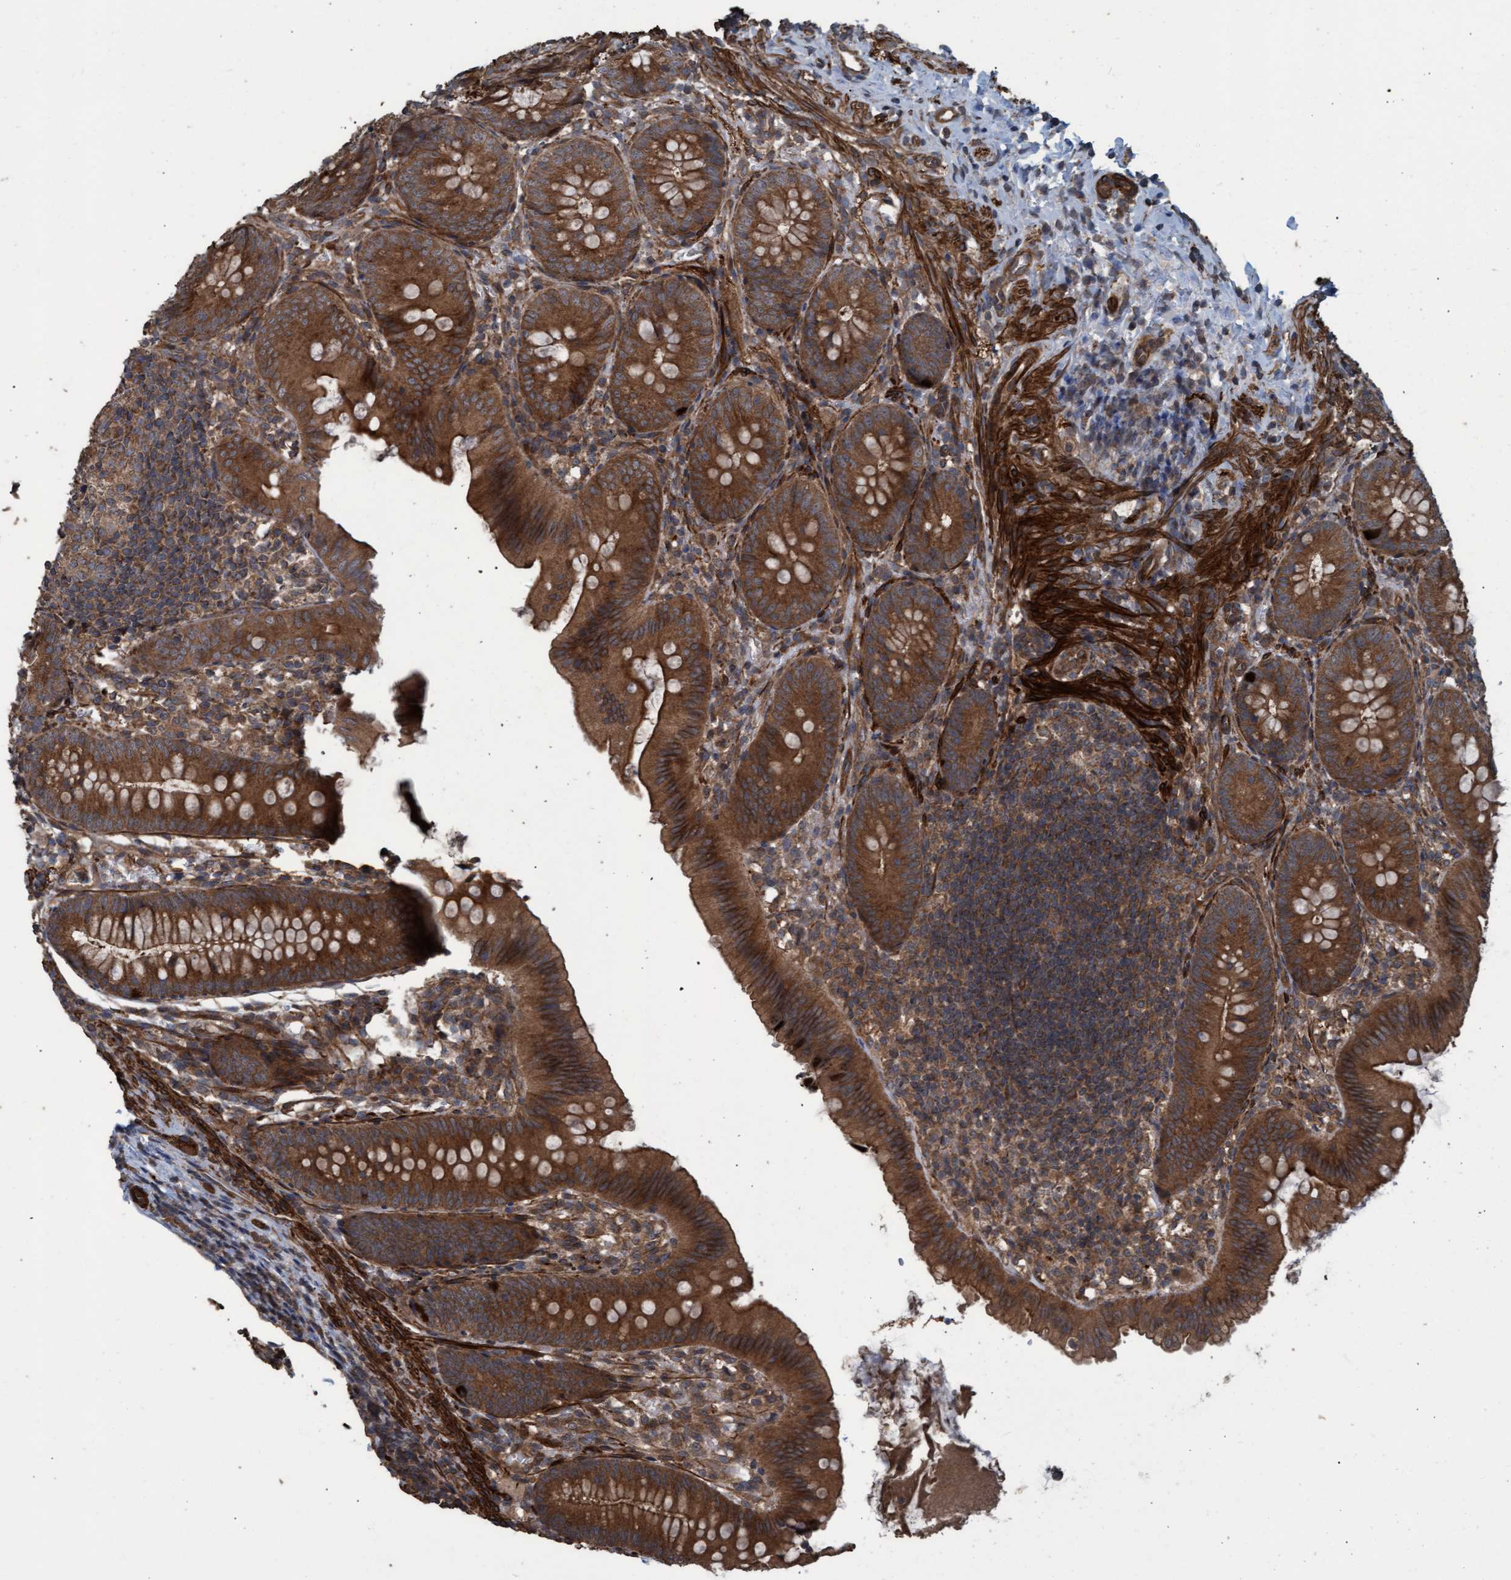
{"staining": {"intensity": "strong", "quantity": ">75%", "location": "cytoplasmic/membranous"}, "tissue": "appendix", "cell_type": "Glandular cells", "image_type": "normal", "snomed": [{"axis": "morphology", "description": "Normal tissue, NOS"}, {"axis": "topography", "description": "Appendix"}], "caption": "Unremarkable appendix exhibits strong cytoplasmic/membranous staining in approximately >75% of glandular cells Nuclei are stained in blue..", "gene": "GGT6", "patient": {"sex": "male", "age": 1}}